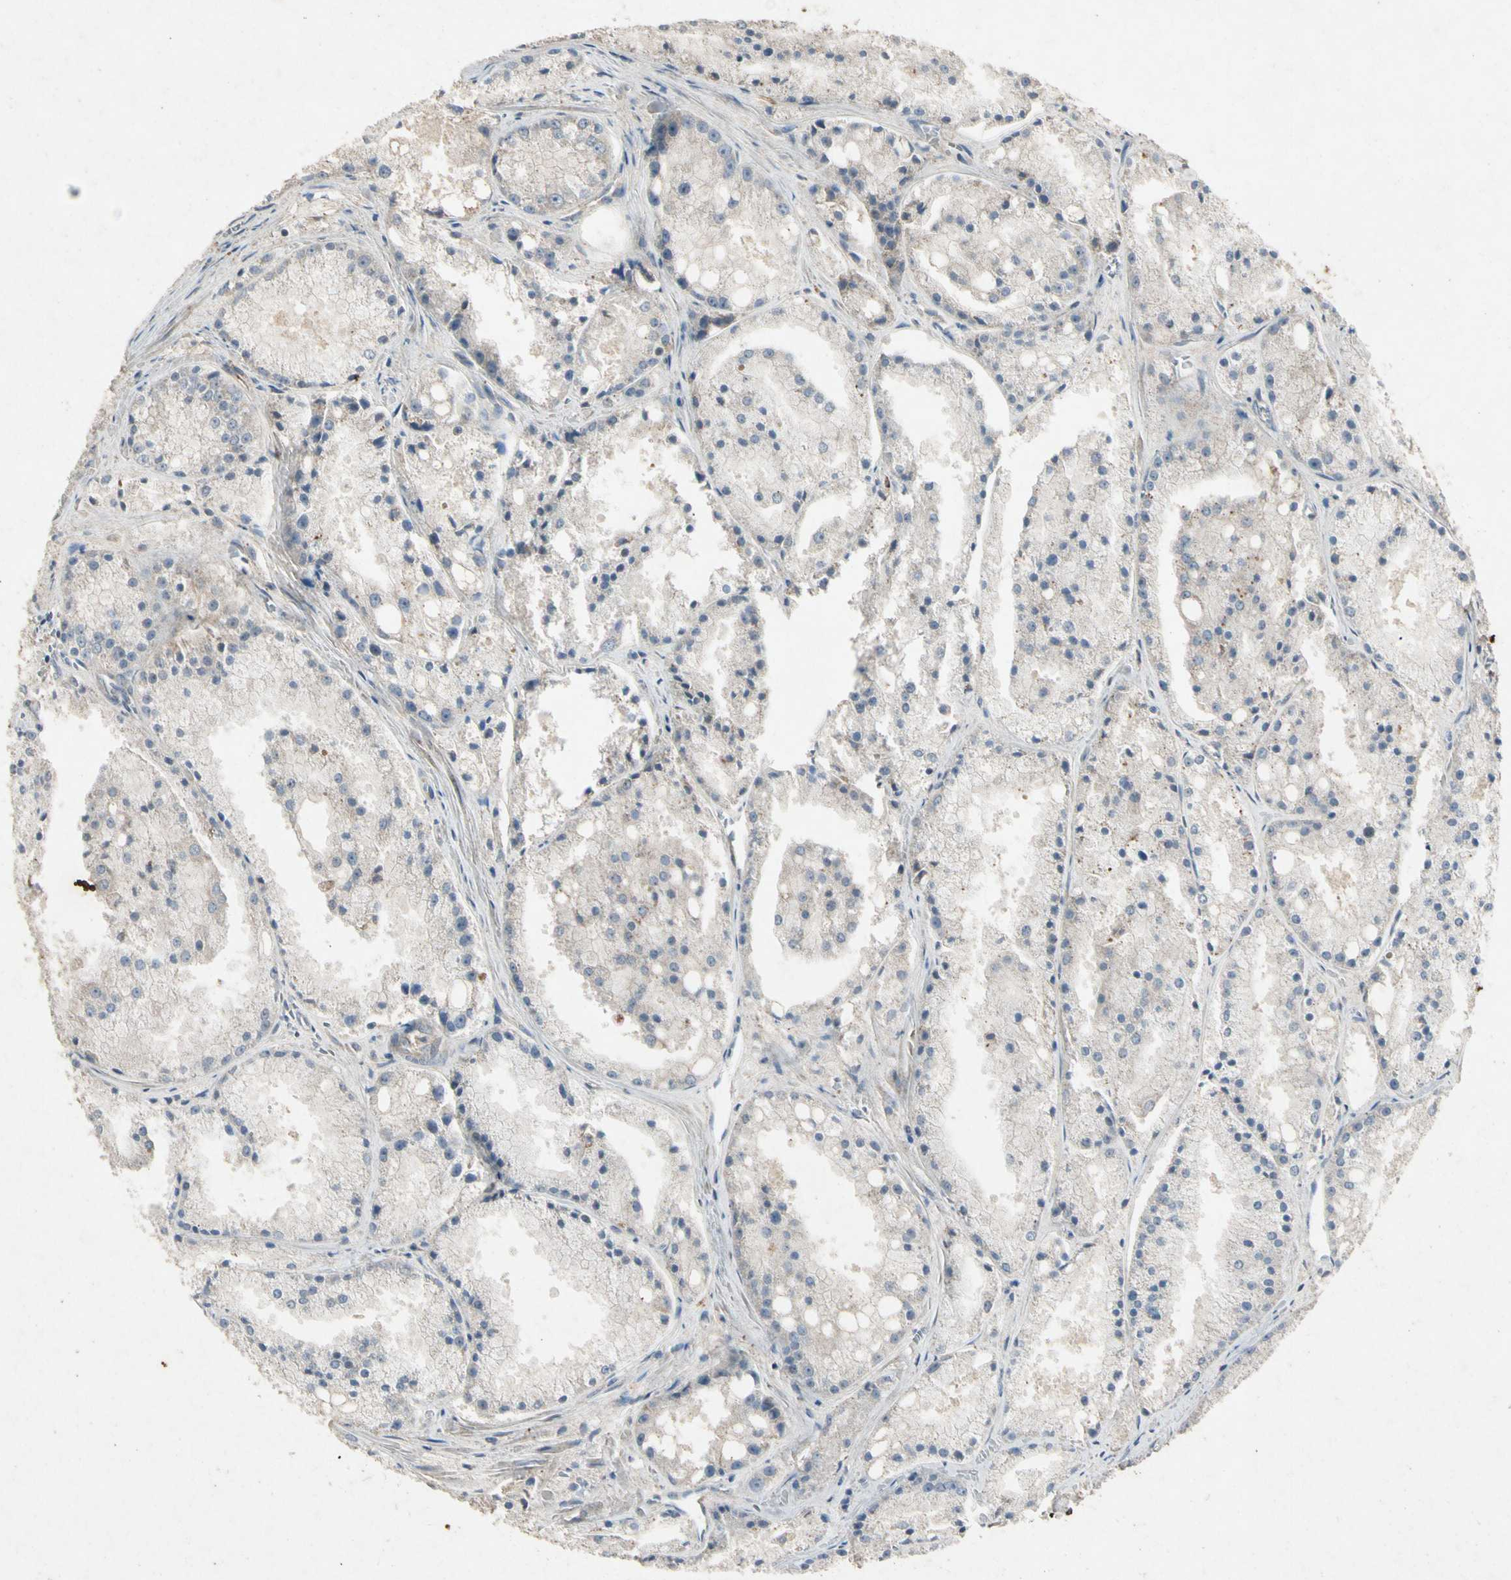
{"staining": {"intensity": "weak", "quantity": "<25%", "location": "cytoplasmic/membranous"}, "tissue": "prostate cancer", "cell_type": "Tumor cells", "image_type": "cancer", "snomed": [{"axis": "morphology", "description": "Adenocarcinoma, Low grade"}, {"axis": "topography", "description": "Prostate"}], "caption": "Prostate cancer (low-grade adenocarcinoma) was stained to show a protein in brown. There is no significant positivity in tumor cells. (Brightfield microscopy of DAB immunohistochemistry (IHC) at high magnification).", "gene": "GPLD1", "patient": {"sex": "male", "age": 64}}